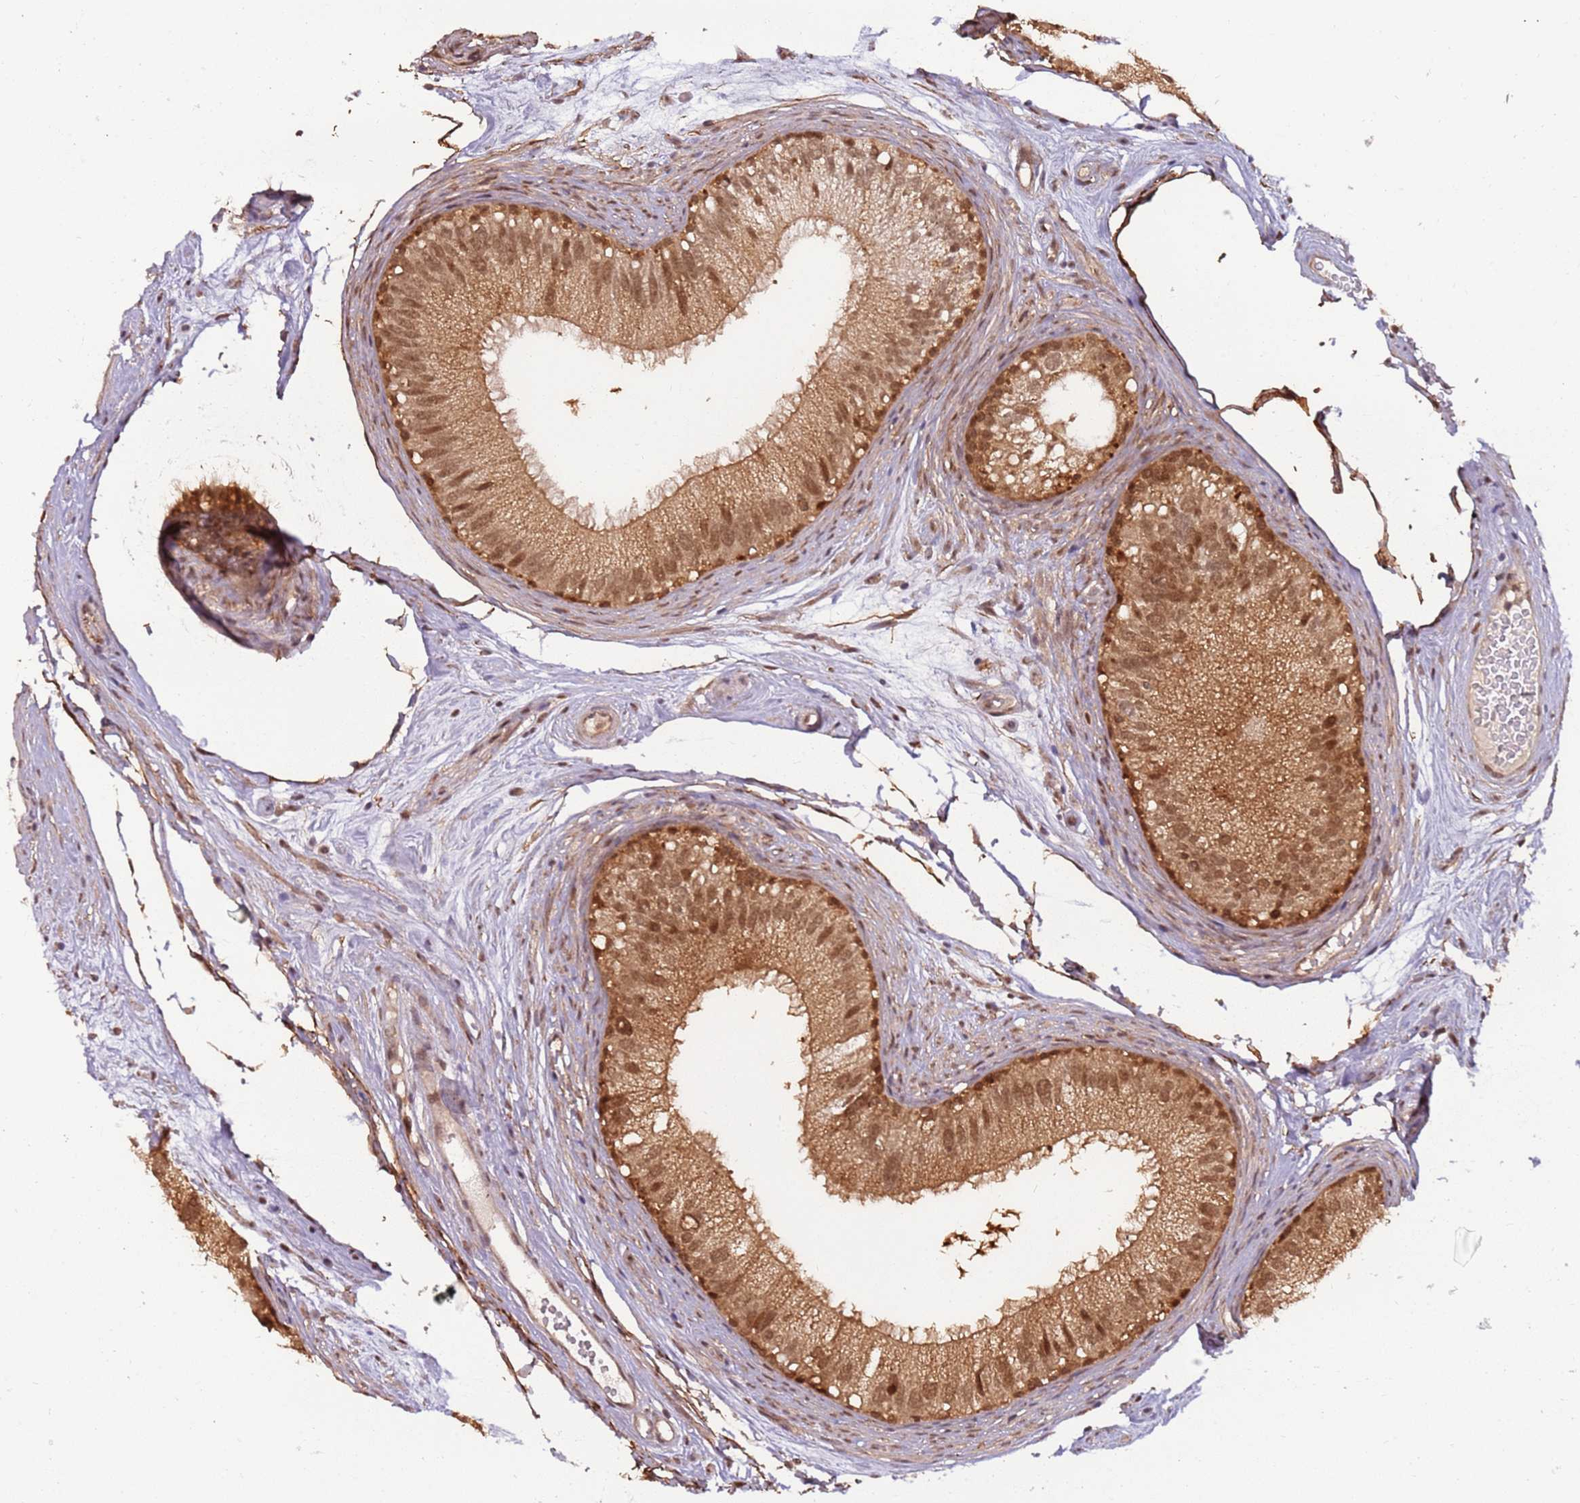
{"staining": {"intensity": "moderate", "quantity": ">75%", "location": "cytoplasmic/membranous,nuclear"}, "tissue": "epididymis", "cell_type": "Glandular cells", "image_type": "normal", "snomed": [{"axis": "morphology", "description": "Normal tissue, NOS"}, {"axis": "topography", "description": "Epididymis"}], "caption": "Protein analysis of unremarkable epididymis reveals moderate cytoplasmic/membranous,nuclear staining in about >75% of glandular cells.", "gene": "PGLS", "patient": {"sex": "male", "age": 77}}